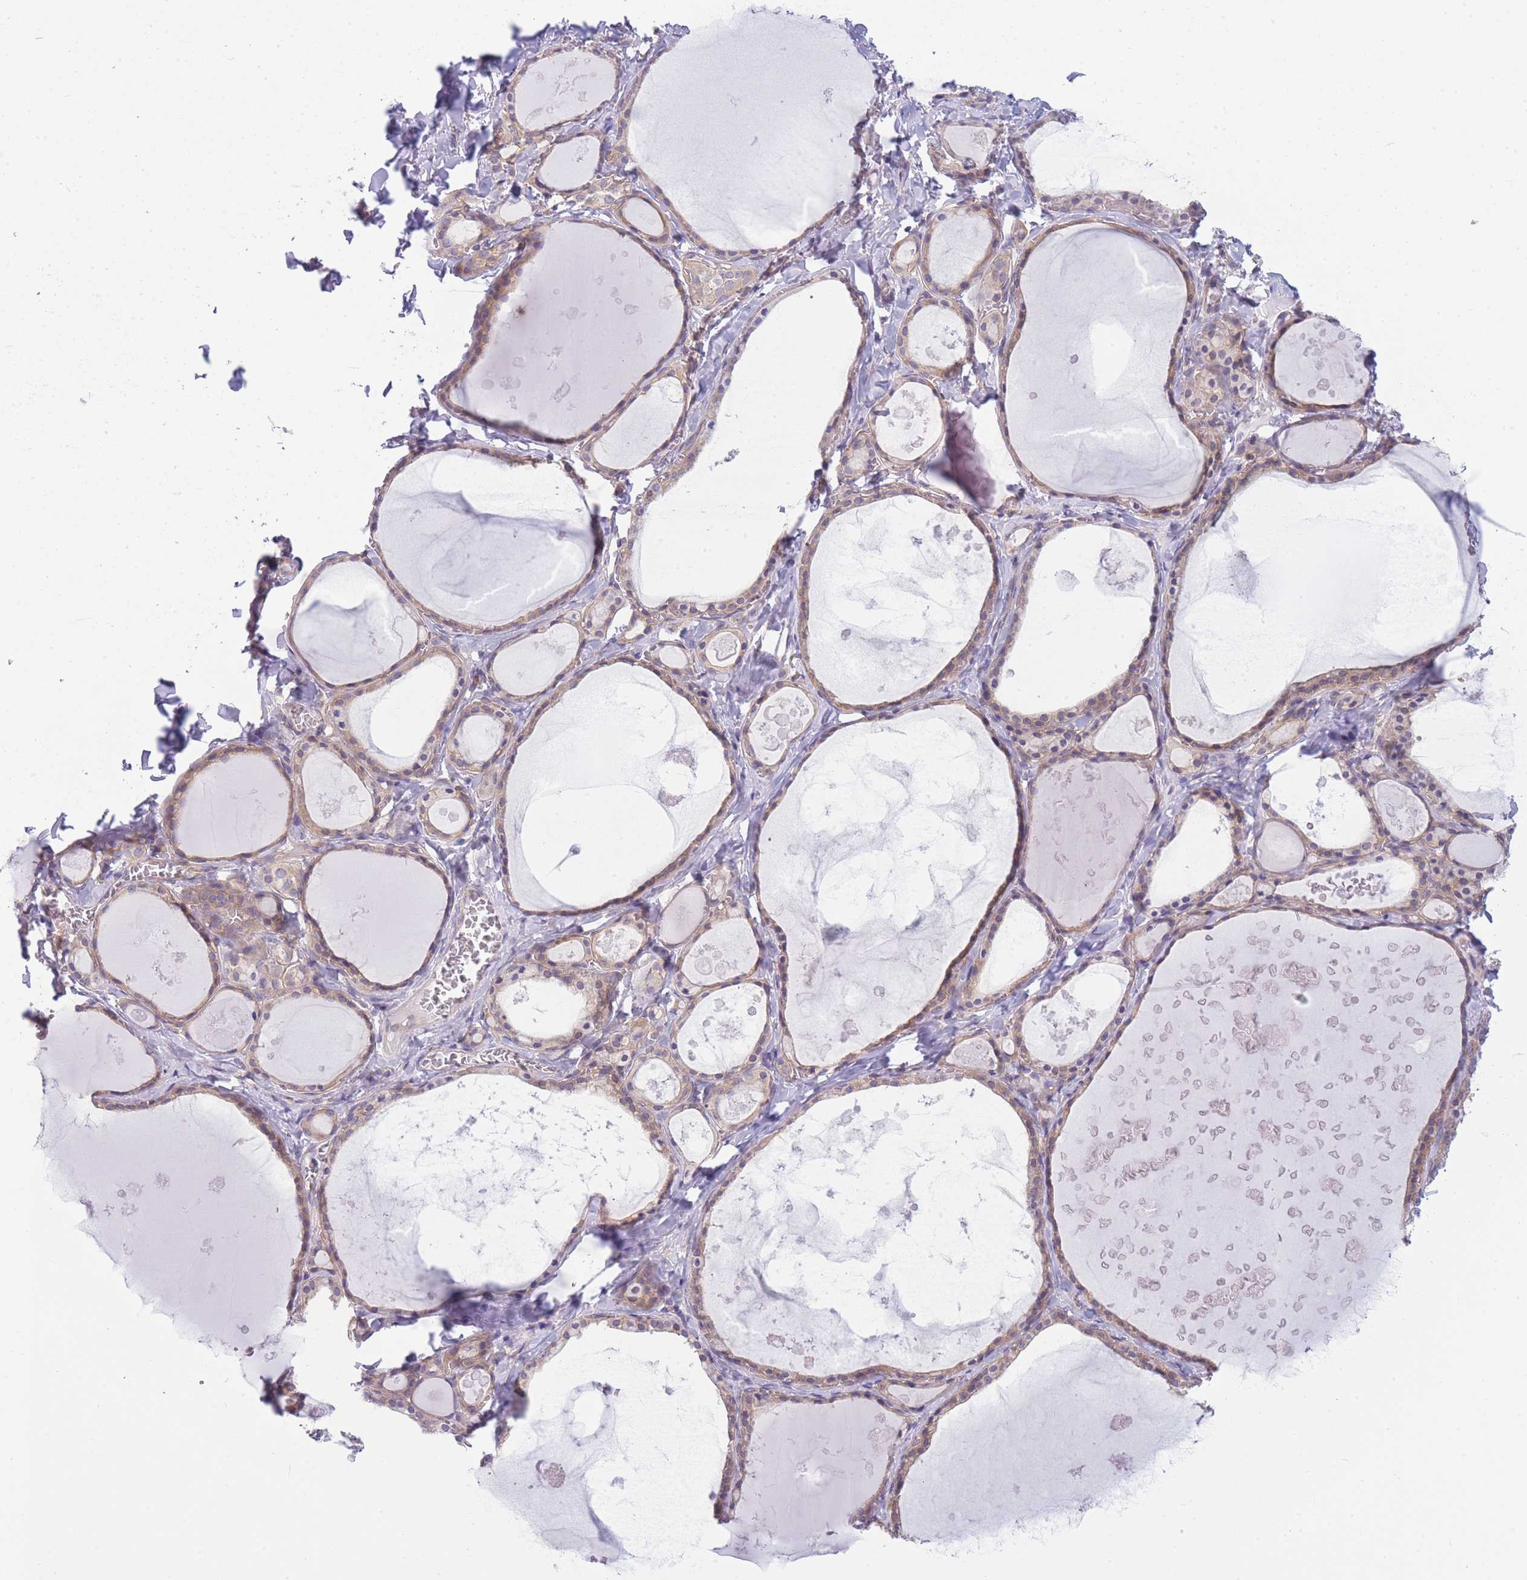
{"staining": {"intensity": "weak", "quantity": ">75%", "location": "cytoplasmic/membranous"}, "tissue": "thyroid gland", "cell_type": "Glandular cells", "image_type": "normal", "snomed": [{"axis": "morphology", "description": "Normal tissue, NOS"}, {"axis": "topography", "description": "Thyroid gland"}], "caption": "Immunohistochemistry (IHC) staining of normal thyroid gland, which reveals low levels of weak cytoplasmic/membranous positivity in approximately >75% of glandular cells indicating weak cytoplasmic/membranous protein staining. The staining was performed using DAB (brown) for protein detection and nuclei were counterstained in hematoxylin (blue).", "gene": "PFDN6", "patient": {"sex": "male", "age": 56}}